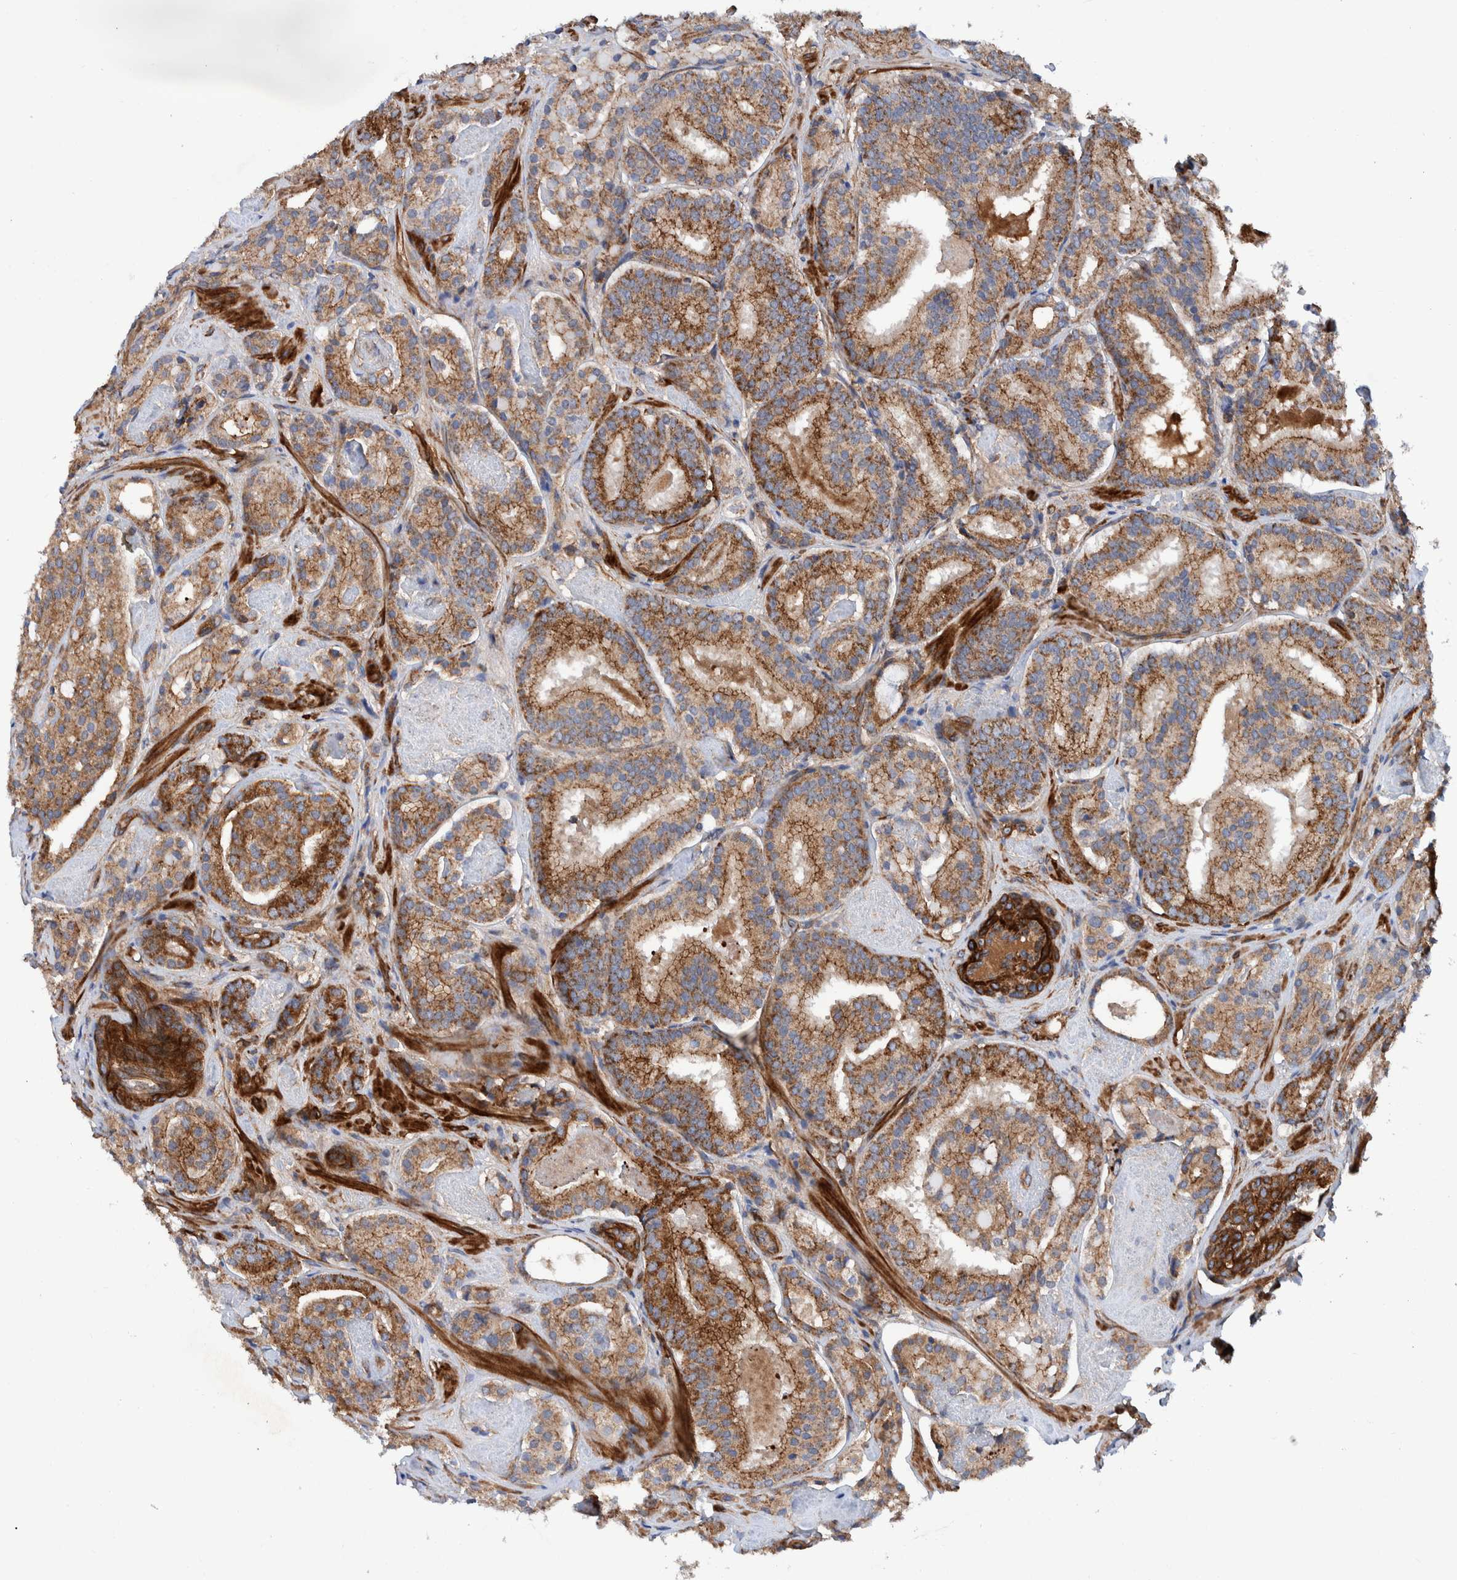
{"staining": {"intensity": "strong", "quantity": ">75%", "location": "cytoplasmic/membranous"}, "tissue": "prostate cancer", "cell_type": "Tumor cells", "image_type": "cancer", "snomed": [{"axis": "morphology", "description": "Adenocarcinoma, Low grade"}, {"axis": "topography", "description": "Prostate"}], "caption": "Low-grade adenocarcinoma (prostate) stained for a protein reveals strong cytoplasmic/membranous positivity in tumor cells. (DAB (3,3'-diaminobenzidine) IHC, brown staining for protein, blue staining for nuclei).", "gene": "SLC25A10", "patient": {"sex": "male", "age": 69}}